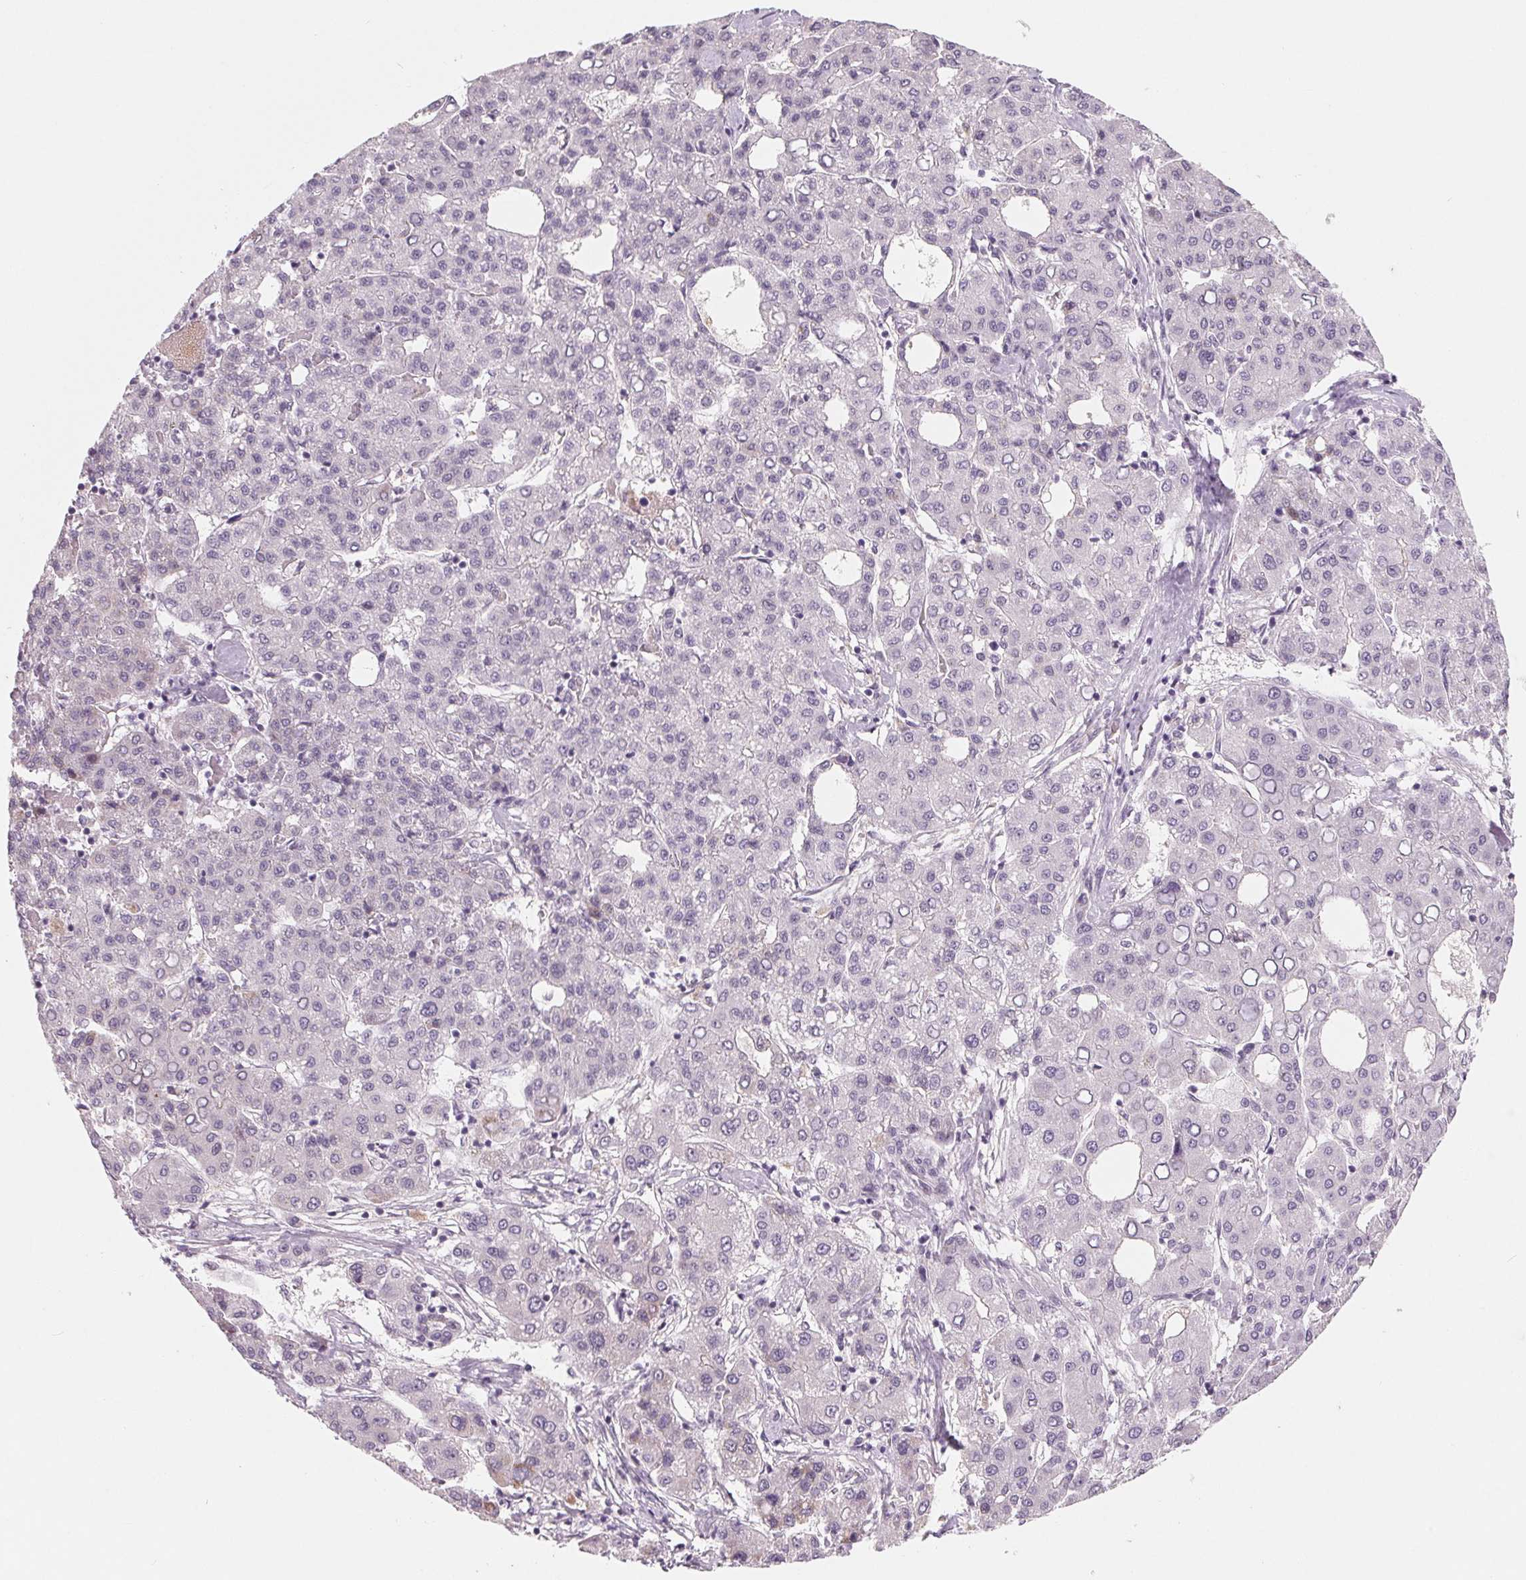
{"staining": {"intensity": "negative", "quantity": "none", "location": "none"}, "tissue": "liver cancer", "cell_type": "Tumor cells", "image_type": "cancer", "snomed": [{"axis": "morphology", "description": "Carcinoma, Hepatocellular, NOS"}, {"axis": "topography", "description": "Liver"}], "caption": "The histopathology image exhibits no significant positivity in tumor cells of liver cancer.", "gene": "CFC1", "patient": {"sex": "male", "age": 65}}